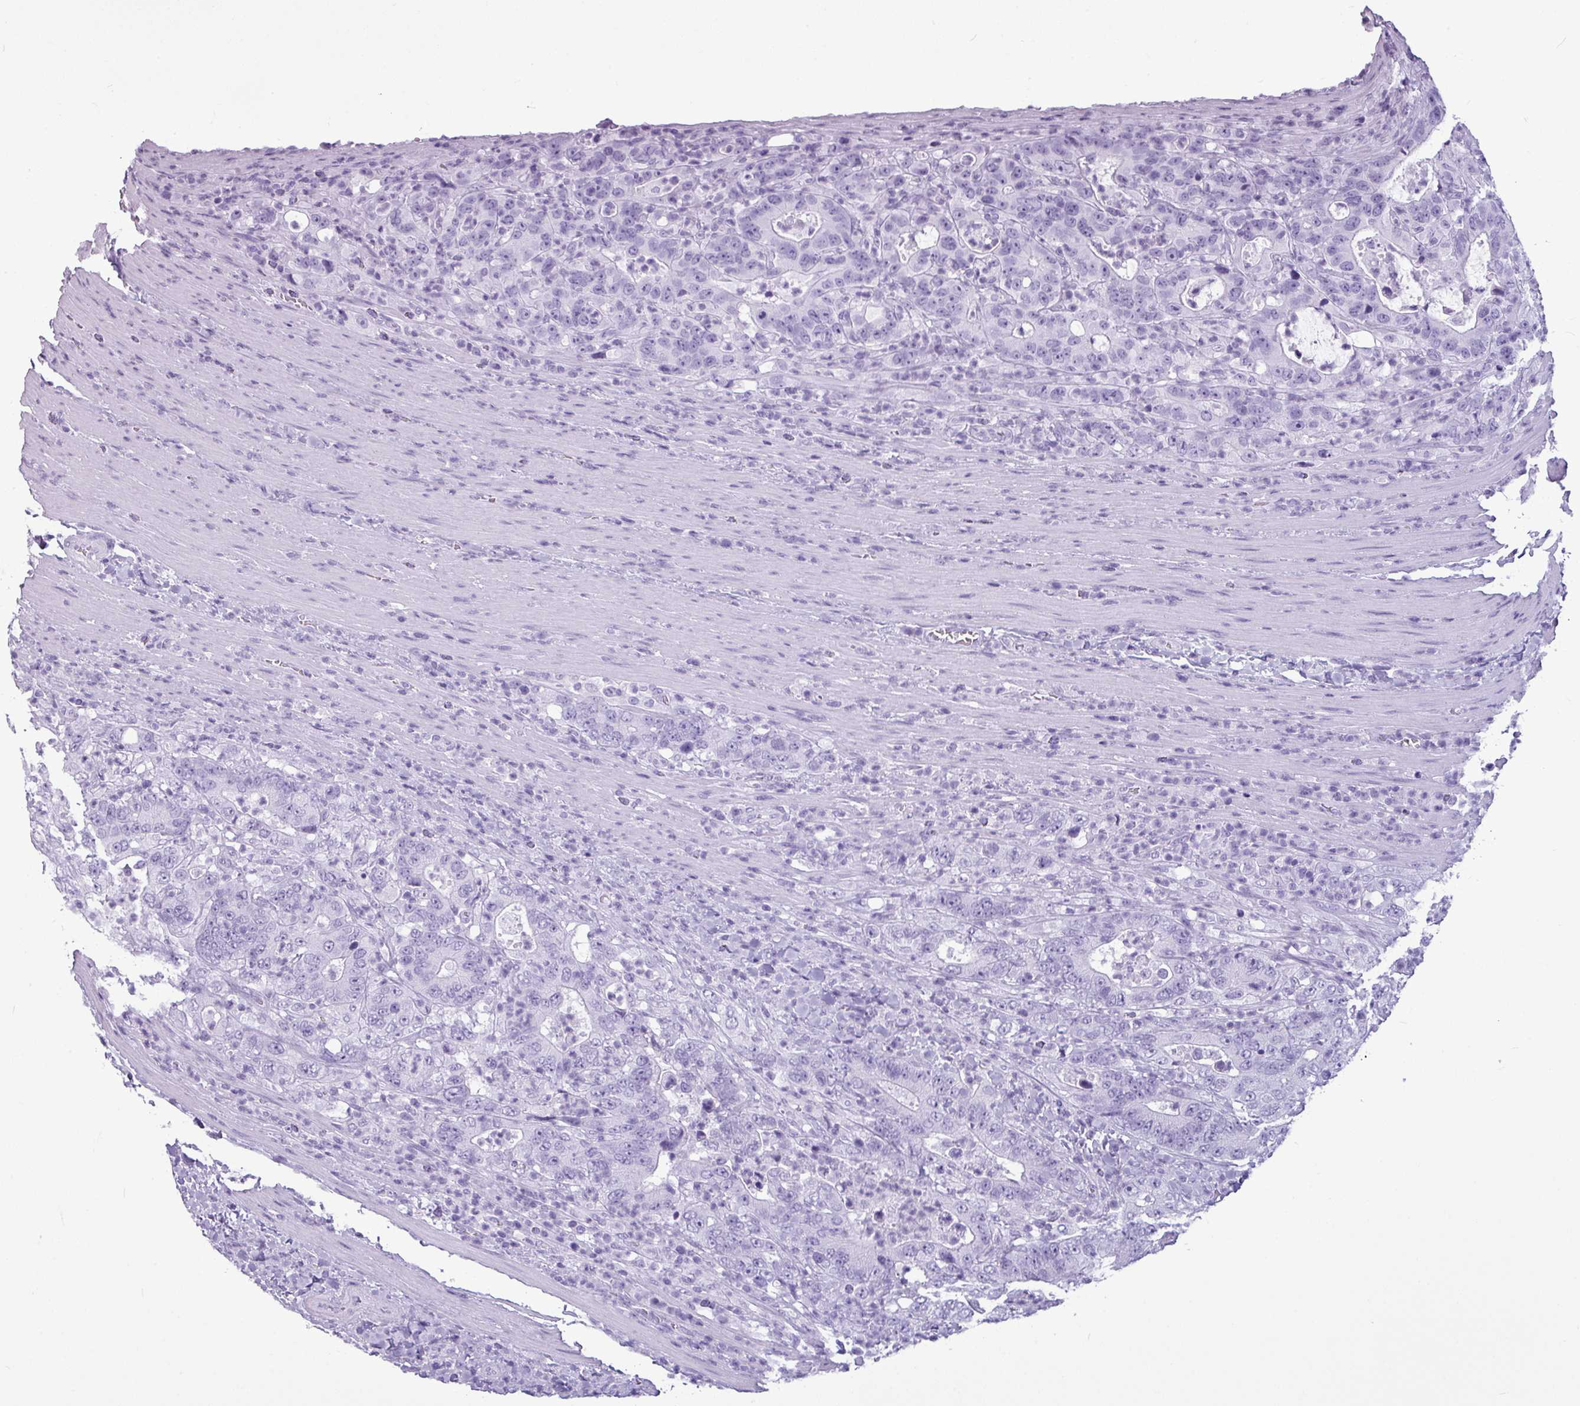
{"staining": {"intensity": "negative", "quantity": "none", "location": "none"}, "tissue": "colorectal cancer", "cell_type": "Tumor cells", "image_type": "cancer", "snomed": [{"axis": "morphology", "description": "Adenocarcinoma, NOS"}, {"axis": "topography", "description": "Colon"}], "caption": "An image of colorectal cancer (adenocarcinoma) stained for a protein shows no brown staining in tumor cells.", "gene": "AMY1B", "patient": {"sex": "female", "age": 75}}